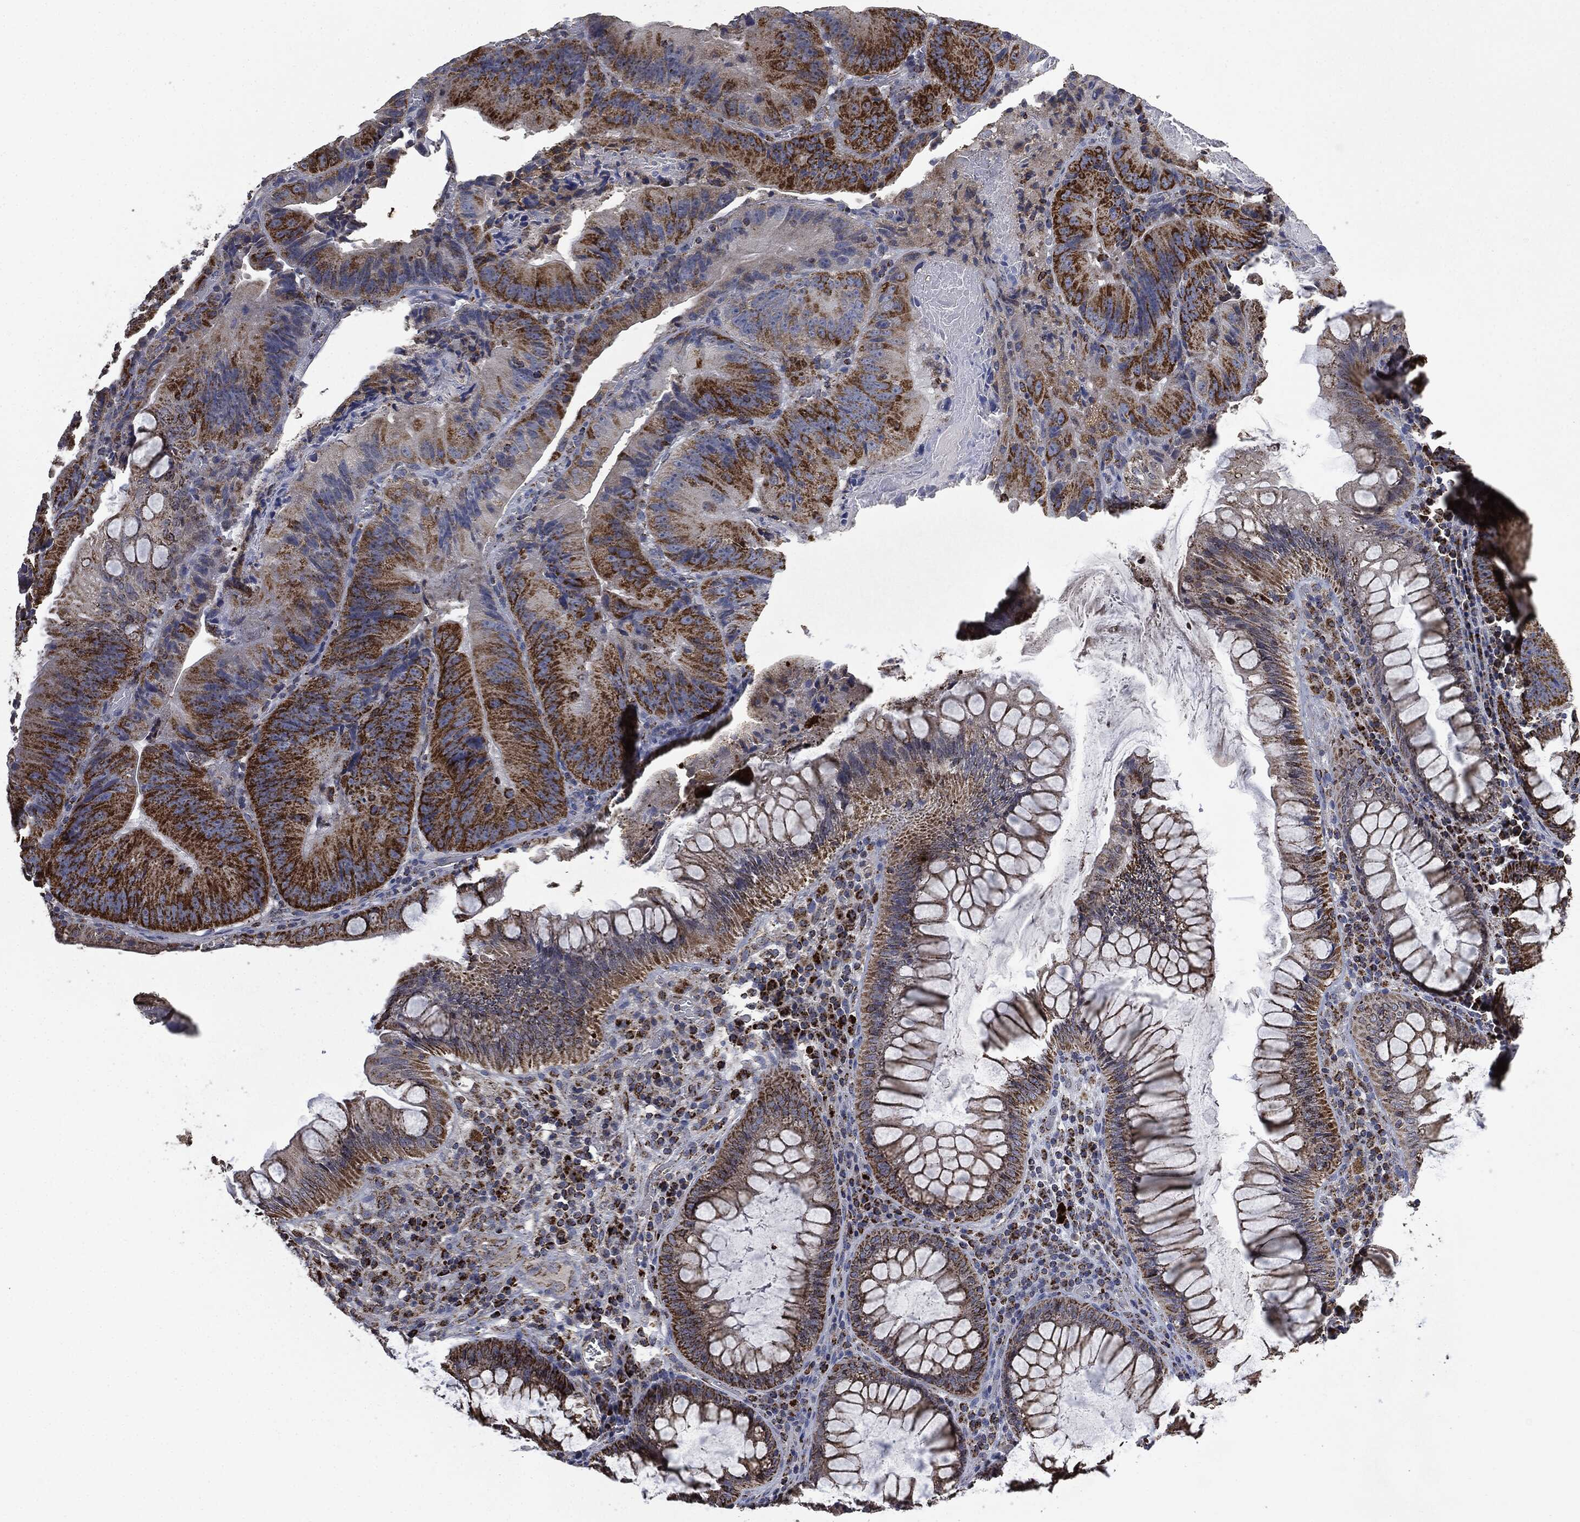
{"staining": {"intensity": "strong", "quantity": ">75%", "location": "cytoplasmic/membranous"}, "tissue": "colorectal cancer", "cell_type": "Tumor cells", "image_type": "cancer", "snomed": [{"axis": "morphology", "description": "Adenocarcinoma, NOS"}, {"axis": "topography", "description": "Colon"}], "caption": "High-magnification brightfield microscopy of colorectal adenocarcinoma stained with DAB (3,3'-diaminobenzidine) (brown) and counterstained with hematoxylin (blue). tumor cells exhibit strong cytoplasmic/membranous staining is present in approximately>75% of cells.", "gene": "RYK", "patient": {"sex": "female", "age": 86}}